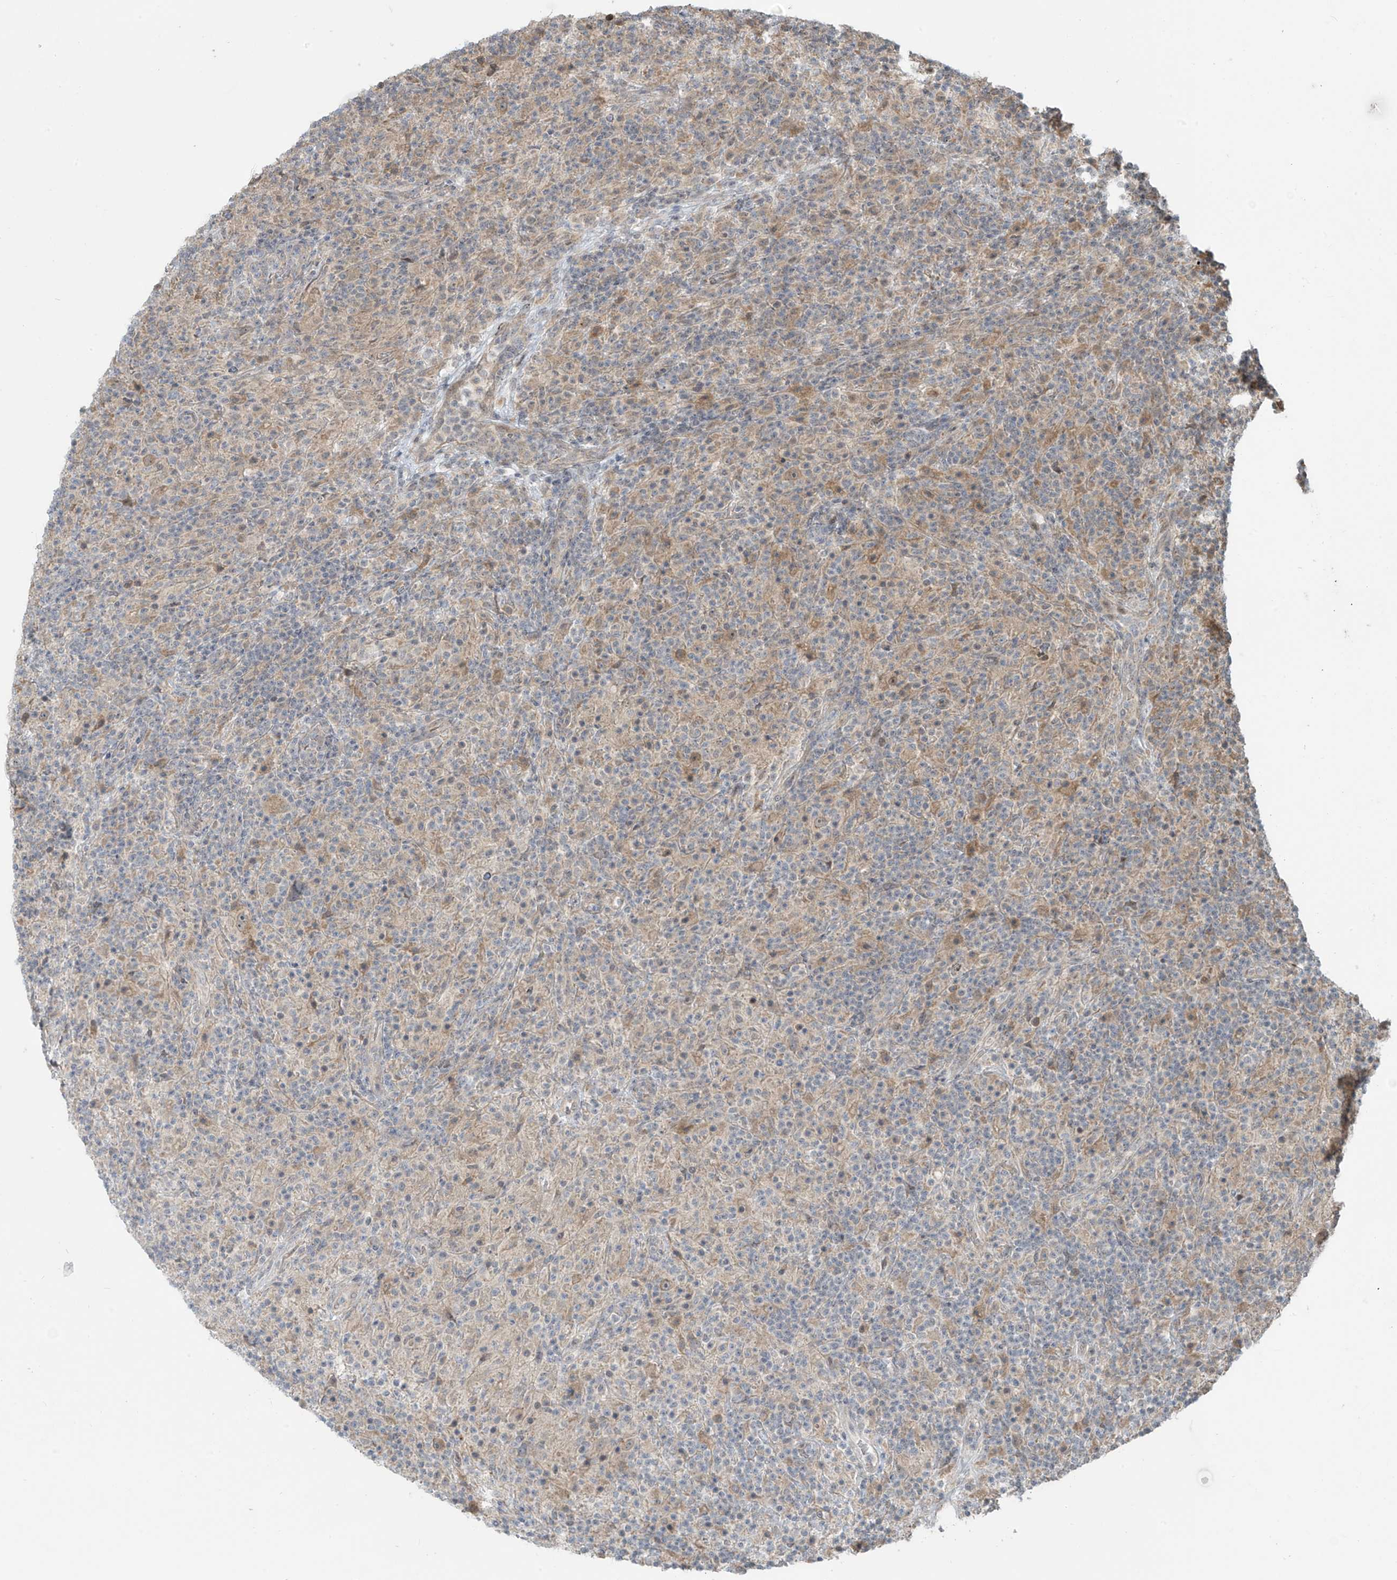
{"staining": {"intensity": "weak", "quantity": ">75%", "location": "cytoplasmic/membranous"}, "tissue": "lymphoma", "cell_type": "Tumor cells", "image_type": "cancer", "snomed": [{"axis": "morphology", "description": "Hodgkin's disease, NOS"}, {"axis": "topography", "description": "Lymph node"}], "caption": "IHC (DAB) staining of human lymphoma reveals weak cytoplasmic/membranous protein expression in about >75% of tumor cells.", "gene": "PLEKHM3", "patient": {"sex": "male", "age": 70}}